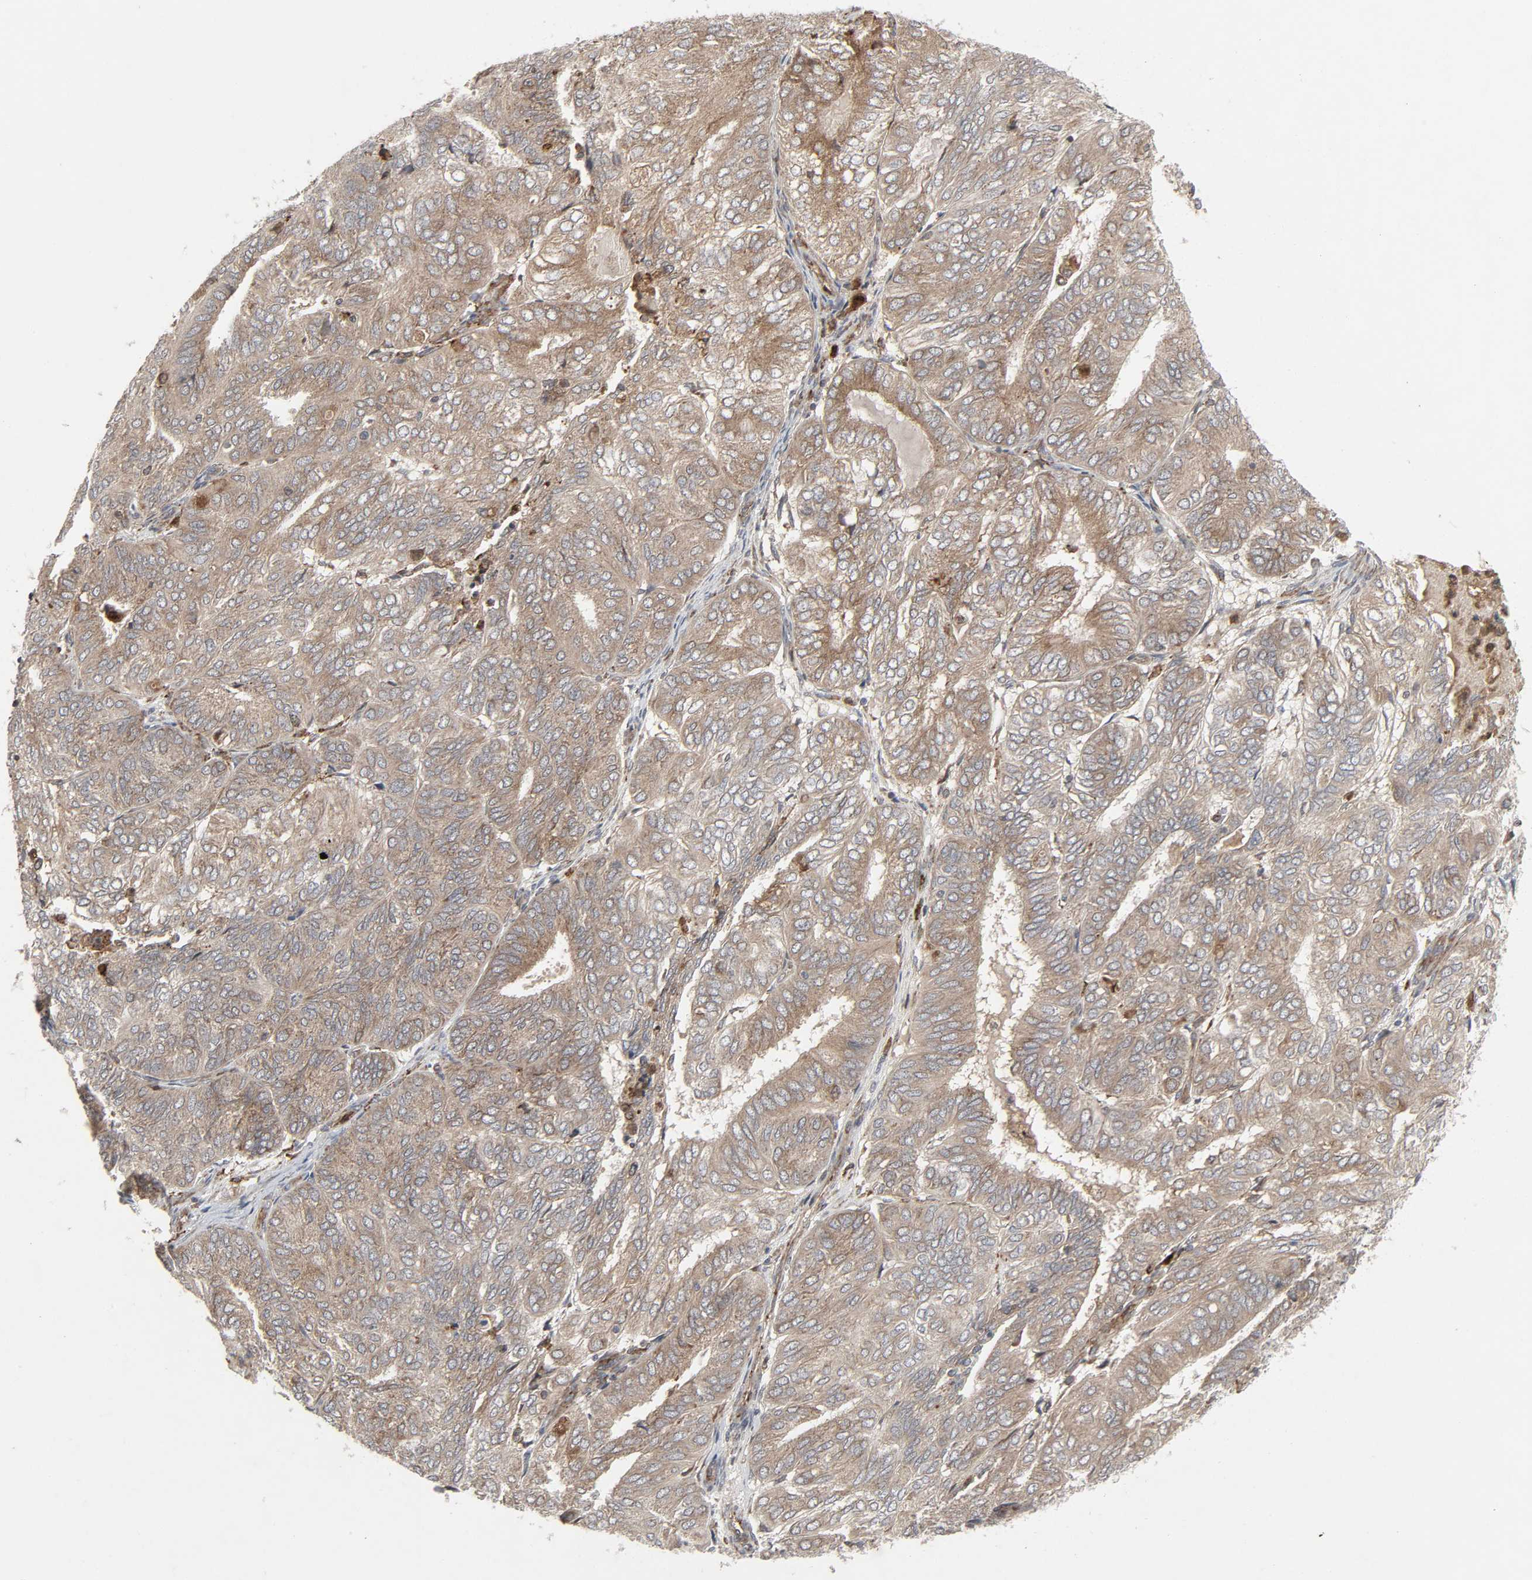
{"staining": {"intensity": "weak", "quantity": ">75%", "location": "cytoplasmic/membranous"}, "tissue": "endometrial cancer", "cell_type": "Tumor cells", "image_type": "cancer", "snomed": [{"axis": "morphology", "description": "Adenocarcinoma, NOS"}, {"axis": "topography", "description": "Uterus"}], "caption": "Immunohistochemical staining of human endometrial cancer exhibits low levels of weak cytoplasmic/membranous expression in about >75% of tumor cells.", "gene": "ADCY4", "patient": {"sex": "female", "age": 60}}